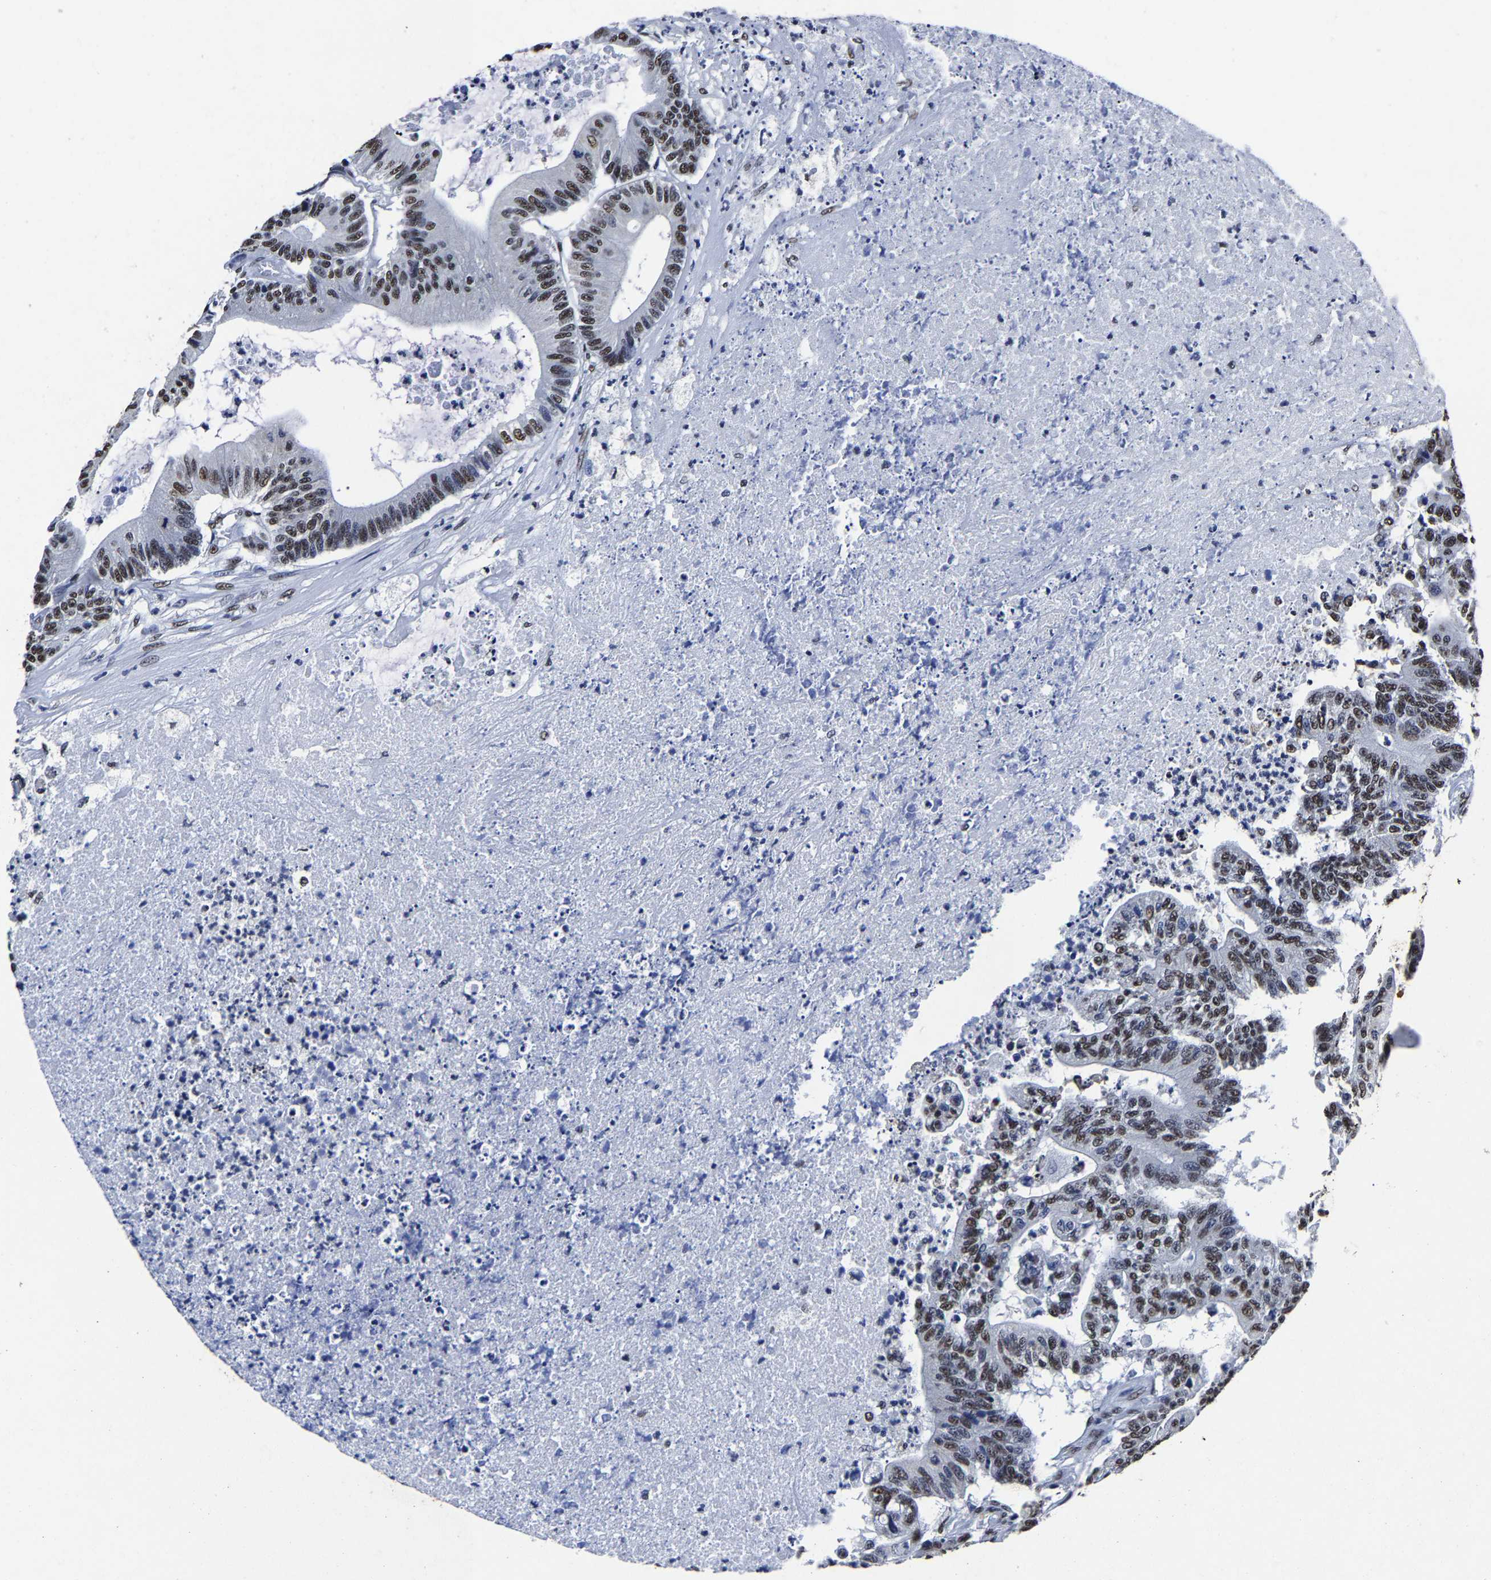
{"staining": {"intensity": "moderate", "quantity": ">75%", "location": "nuclear"}, "tissue": "colorectal cancer", "cell_type": "Tumor cells", "image_type": "cancer", "snomed": [{"axis": "morphology", "description": "Adenocarcinoma, NOS"}, {"axis": "topography", "description": "Colon"}], "caption": "The micrograph exhibits staining of colorectal adenocarcinoma, revealing moderate nuclear protein expression (brown color) within tumor cells.", "gene": "RBM45", "patient": {"sex": "female", "age": 84}}